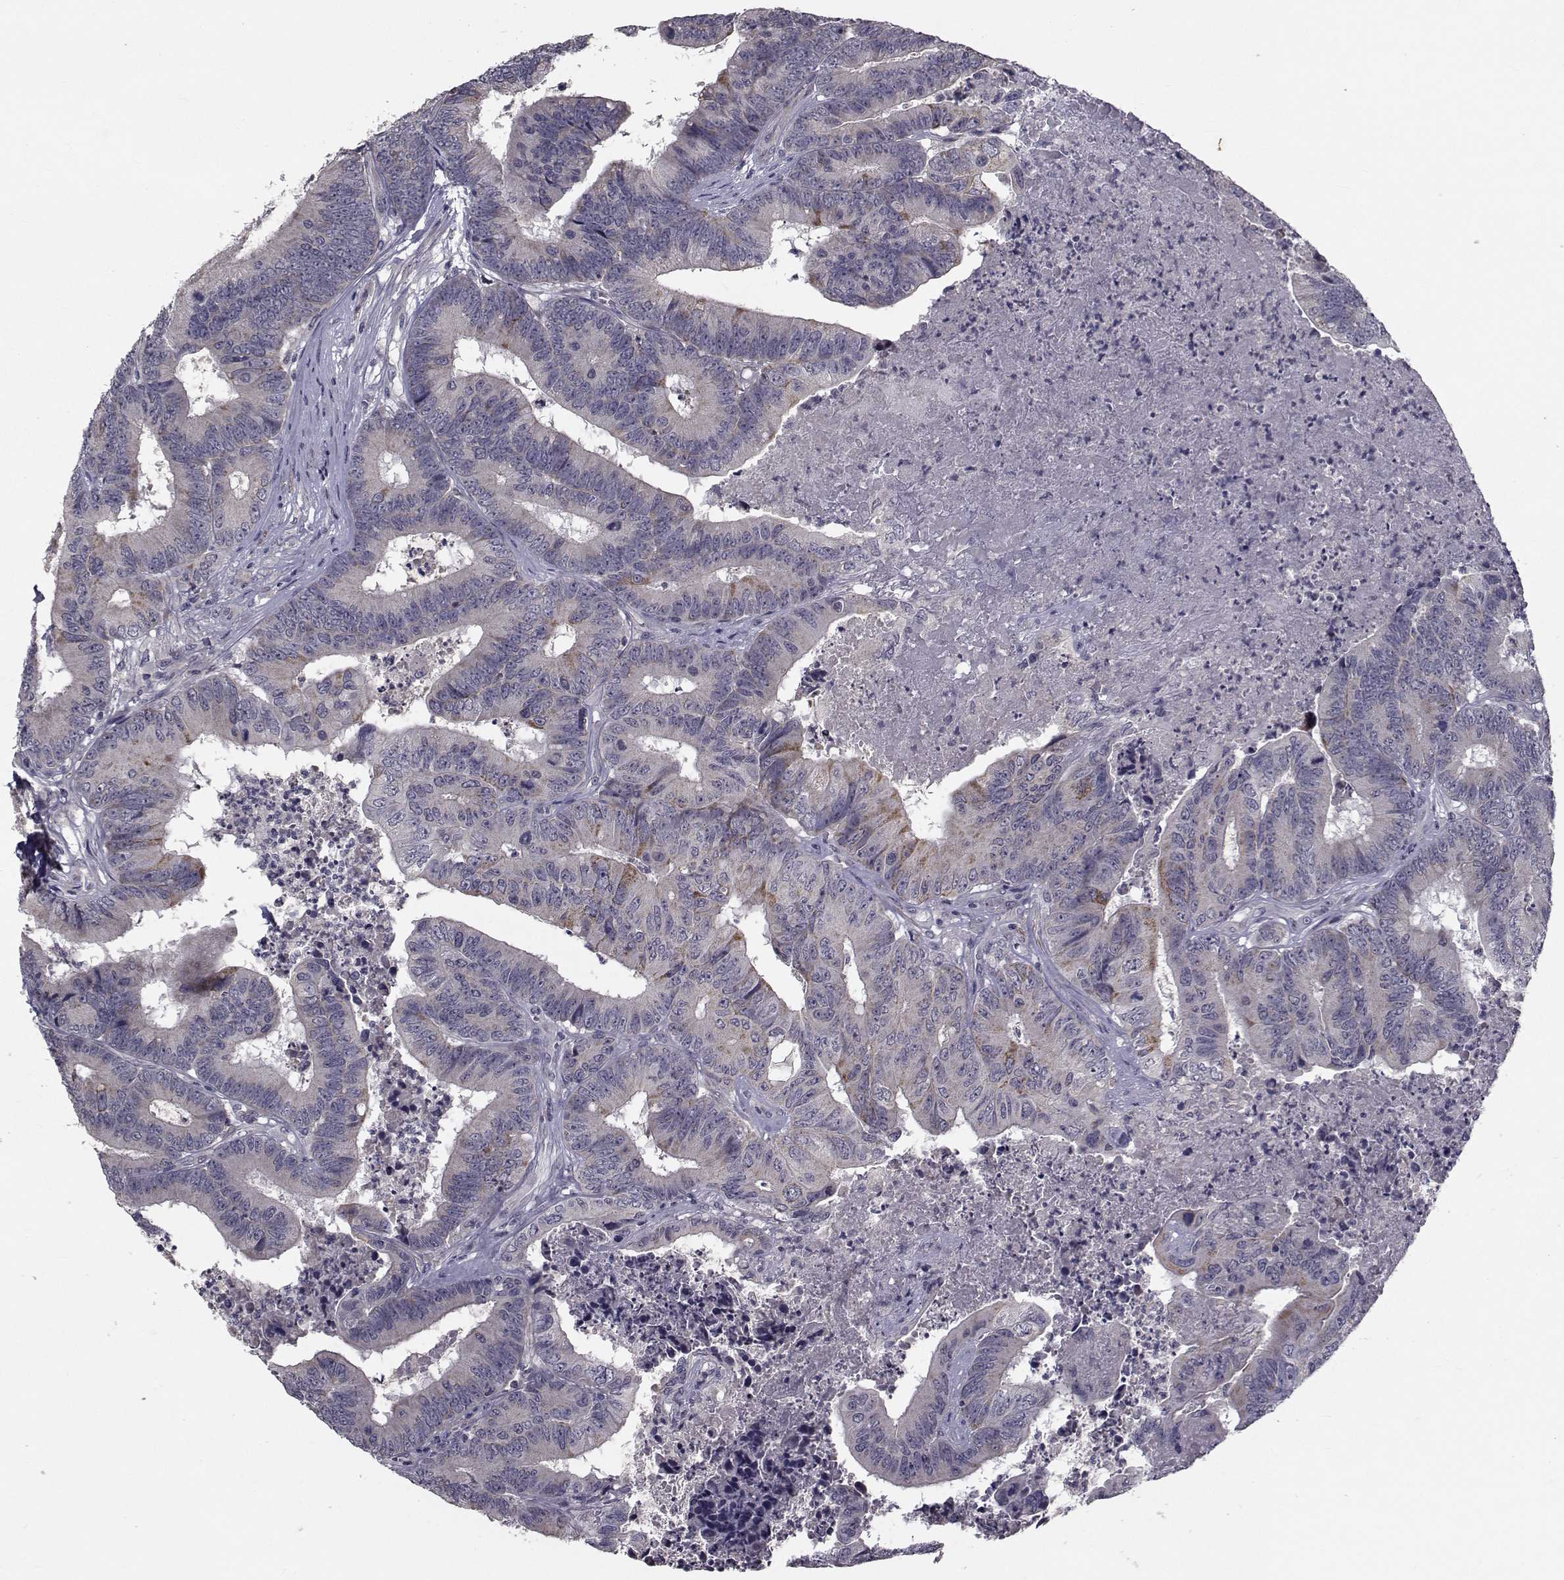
{"staining": {"intensity": "moderate", "quantity": "<25%", "location": "cytoplasmic/membranous"}, "tissue": "colorectal cancer", "cell_type": "Tumor cells", "image_type": "cancer", "snomed": [{"axis": "morphology", "description": "Adenocarcinoma, NOS"}, {"axis": "topography", "description": "Colon"}], "caption": "Immunohistochemical staining of human colorectal cancer displays low levels of moderate cytoplasmic/membranous protein expression in about <25% of tumor cells. The staining is performed using DAB (3,3'-diaminobenzidine) brown chromogen to label protein expression. The nuclei are counter-stained blue using hematoxylin.", "gene": "FDXR", "patient": {"sex": "male", "age": 84}}